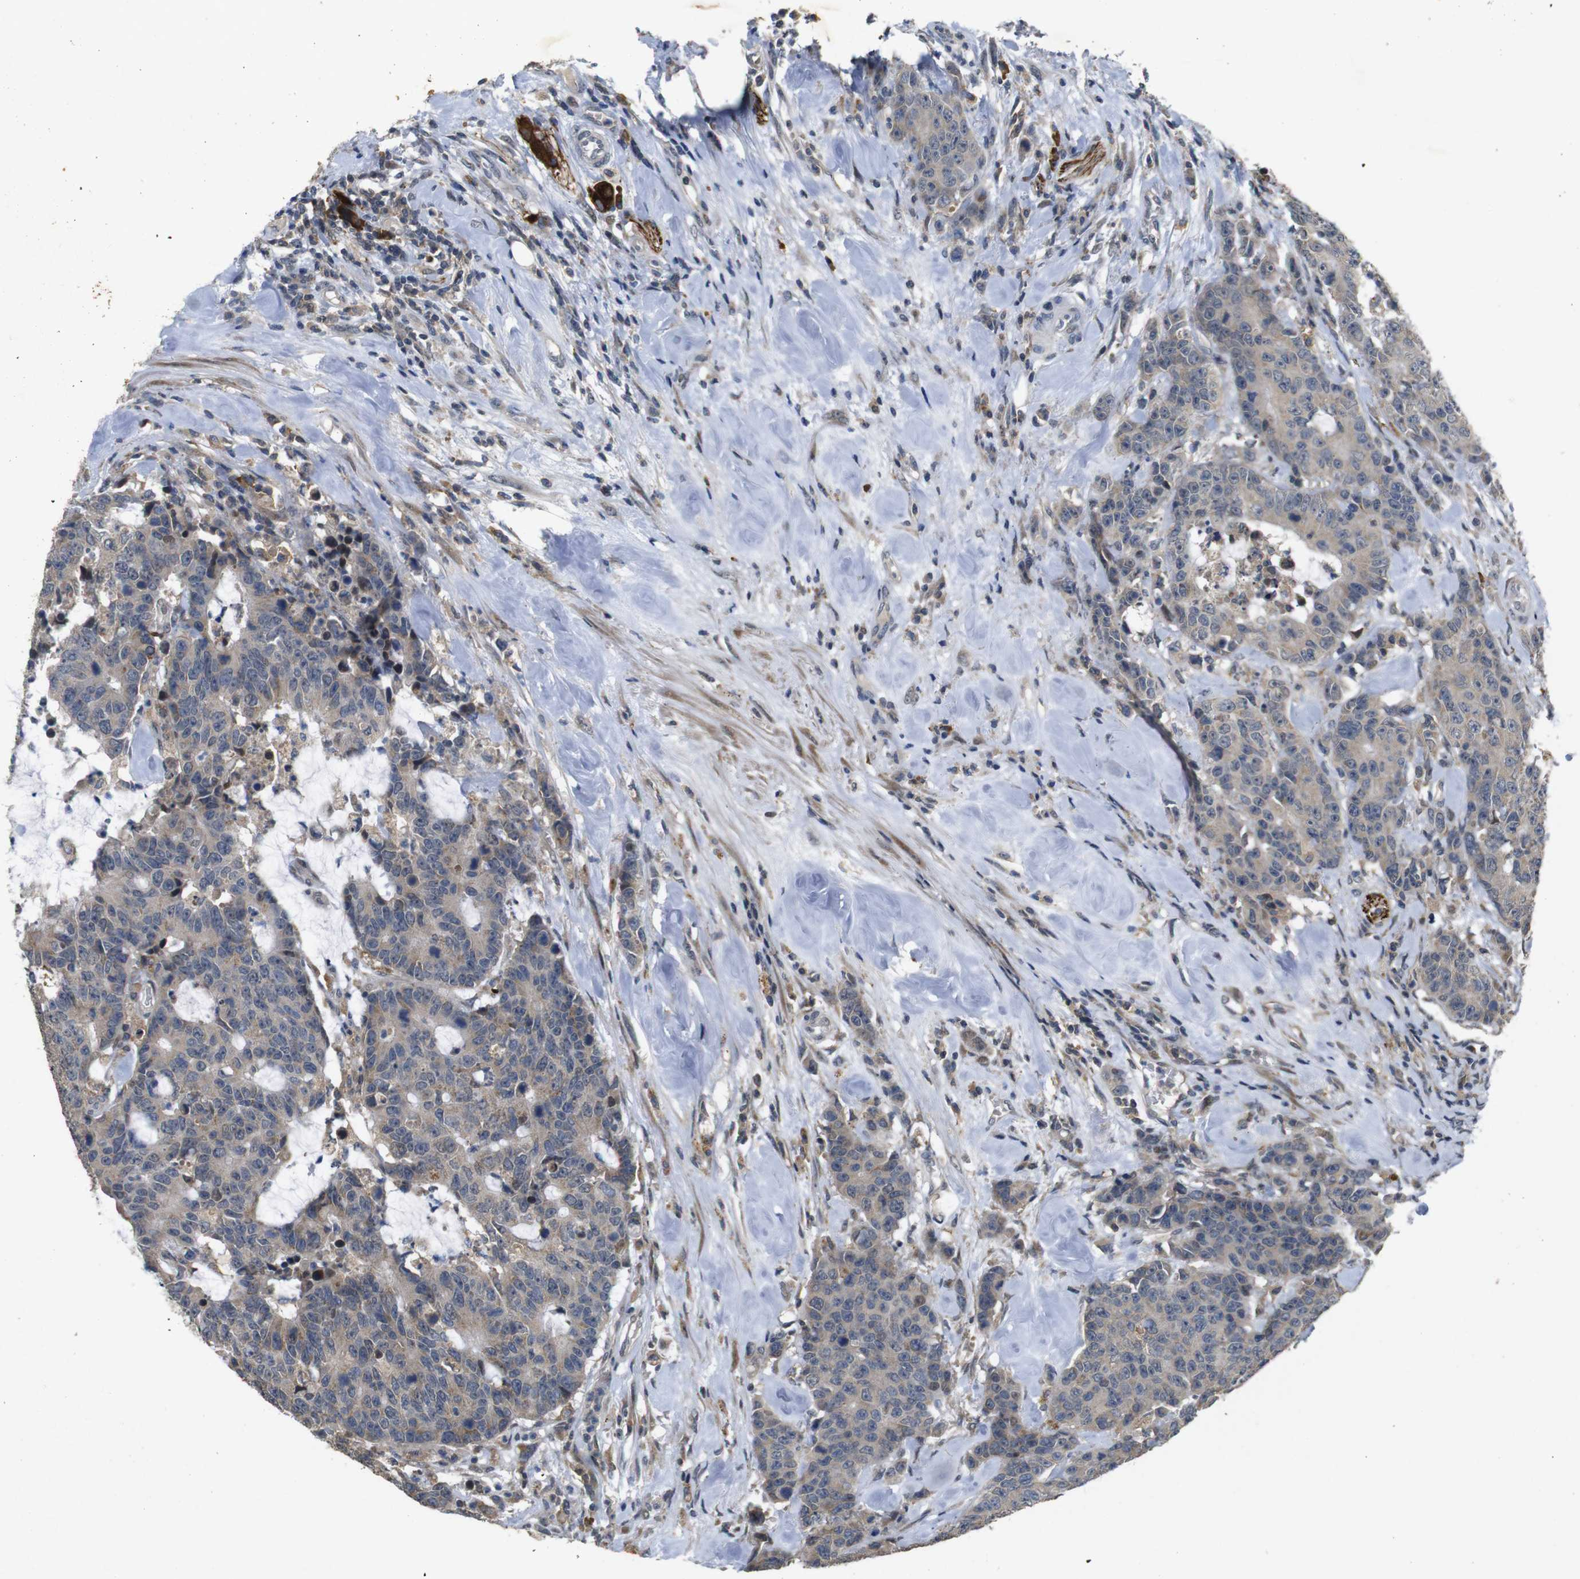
{"staining": {"intensity": "weak", "quantity": ">75%", "location": "cytoplasmic/membranous"}, "tissue": "colorectal cancer", "cell_type": "Tumor cells", "image_type": "cancer", "snomed": [{"axis": "morphology", "description": "Adenocarcinoma, NOS"}, {"axis": "topography", "description": "Colon"}], "caption": "Immunohistochemistry (IHC) of human colorectal cancer (adenocarcinoma) exhibits low levels of weak cytoplasmic/membranous positivity in about >75% of tumor cells. Nuclei are stained in blue.", "gene": "MAGI2", "patient": {"sex": "female", "age": 86}}